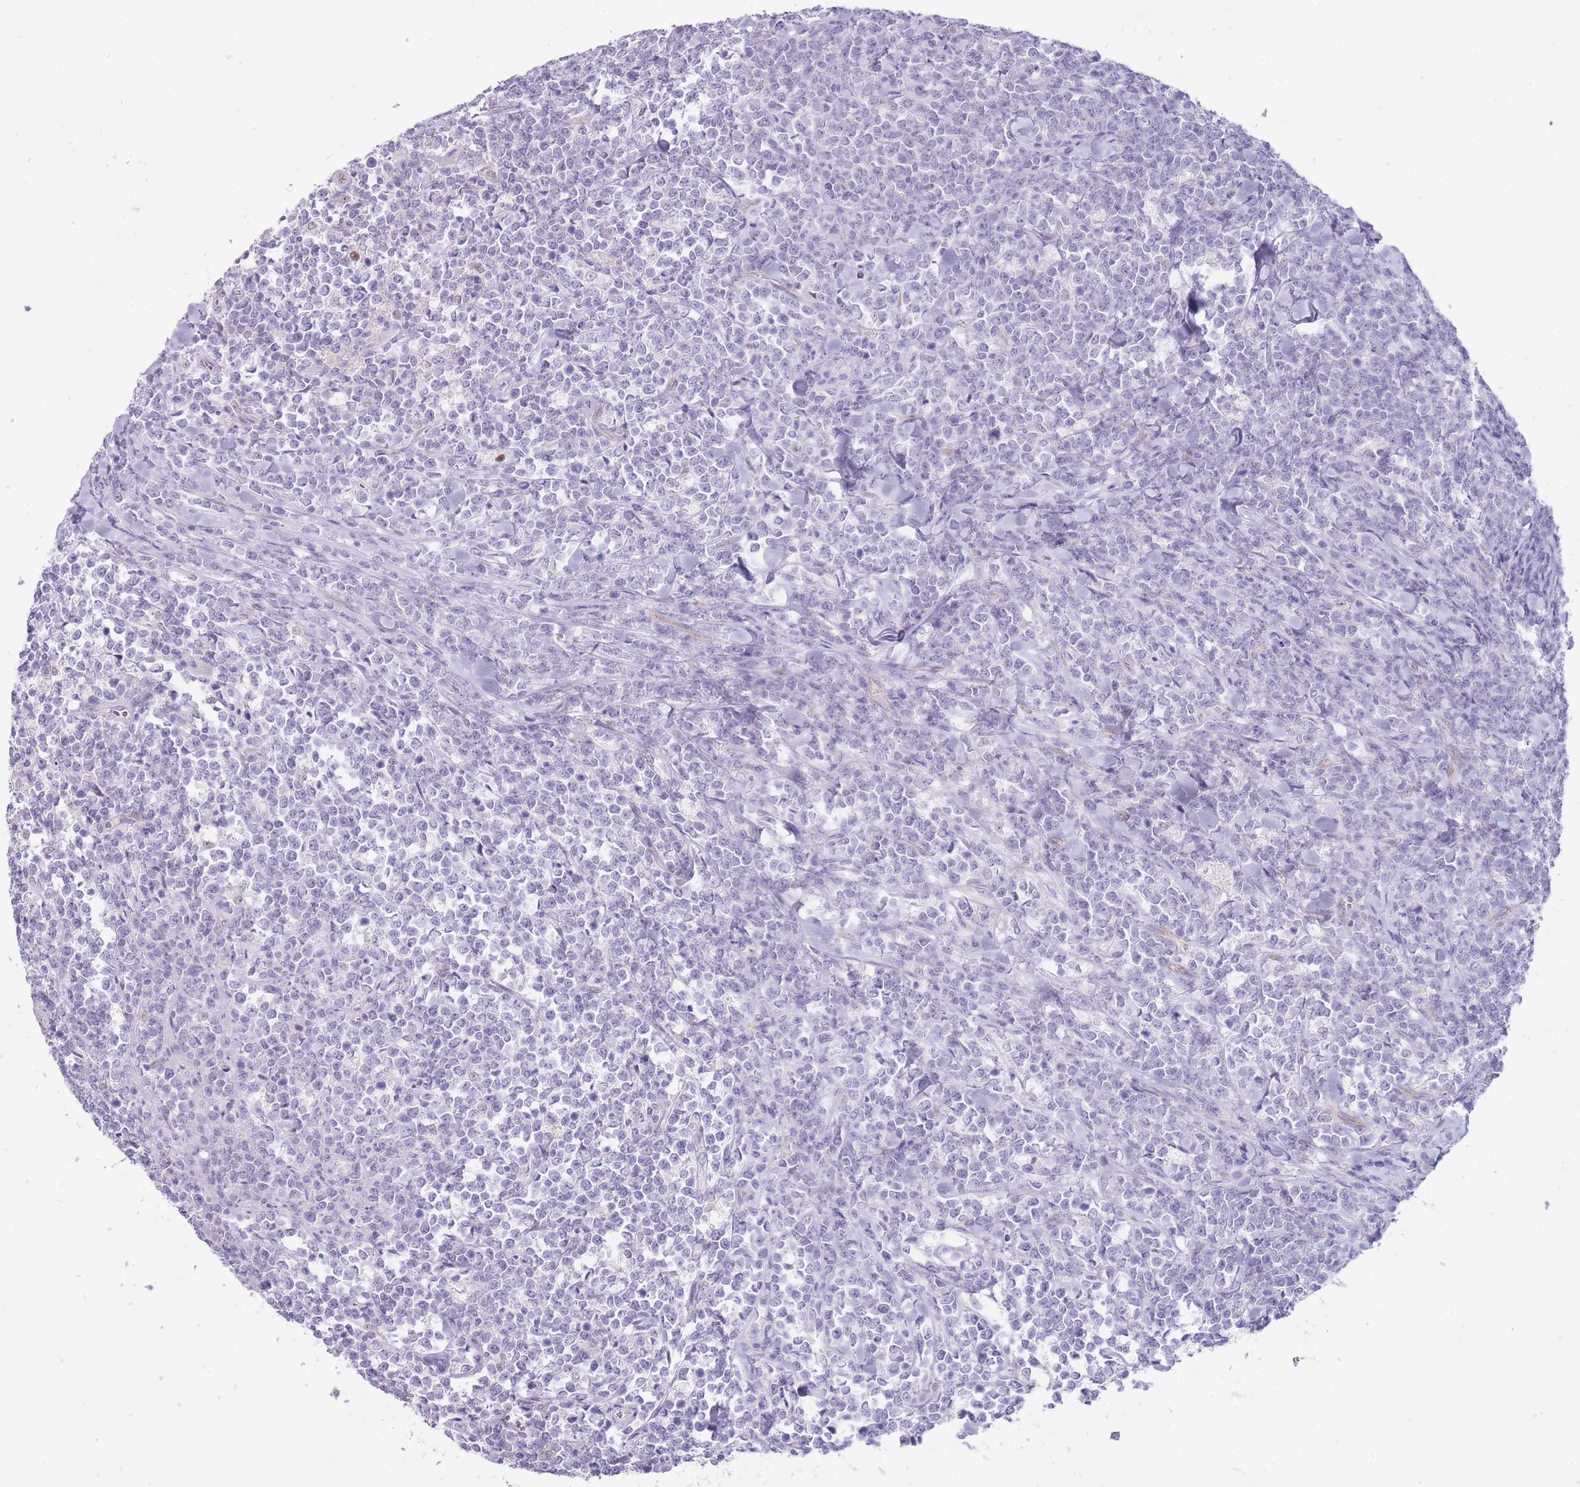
{"staining": {"intensity": "negative", "quantity": "none", "location": "none"}, "tissue": "lymphoma", "cell_type": "Tumor cells", "image_type": "cancer", "snomed": [{"axis": "morphology", "description": "Malignant lymphoma, non-Hodgkin's type, High grade"}, {"axis": "topography", "description": "Small intestine"}], "caption": "Photomicrograph shows no significant protein positivity in tumor cells of high-grade malignant lymphoma, non-Hodgkin's type. Brightfield microscopy of immunohistochemistry (IHC) stained with DAB (3,3'-diaminobenzidine) (brown) and hematoxylin (blue), captured at high magnification.", "gene": "ERICH4", "patient": {"sex": "male", "age": 8}}